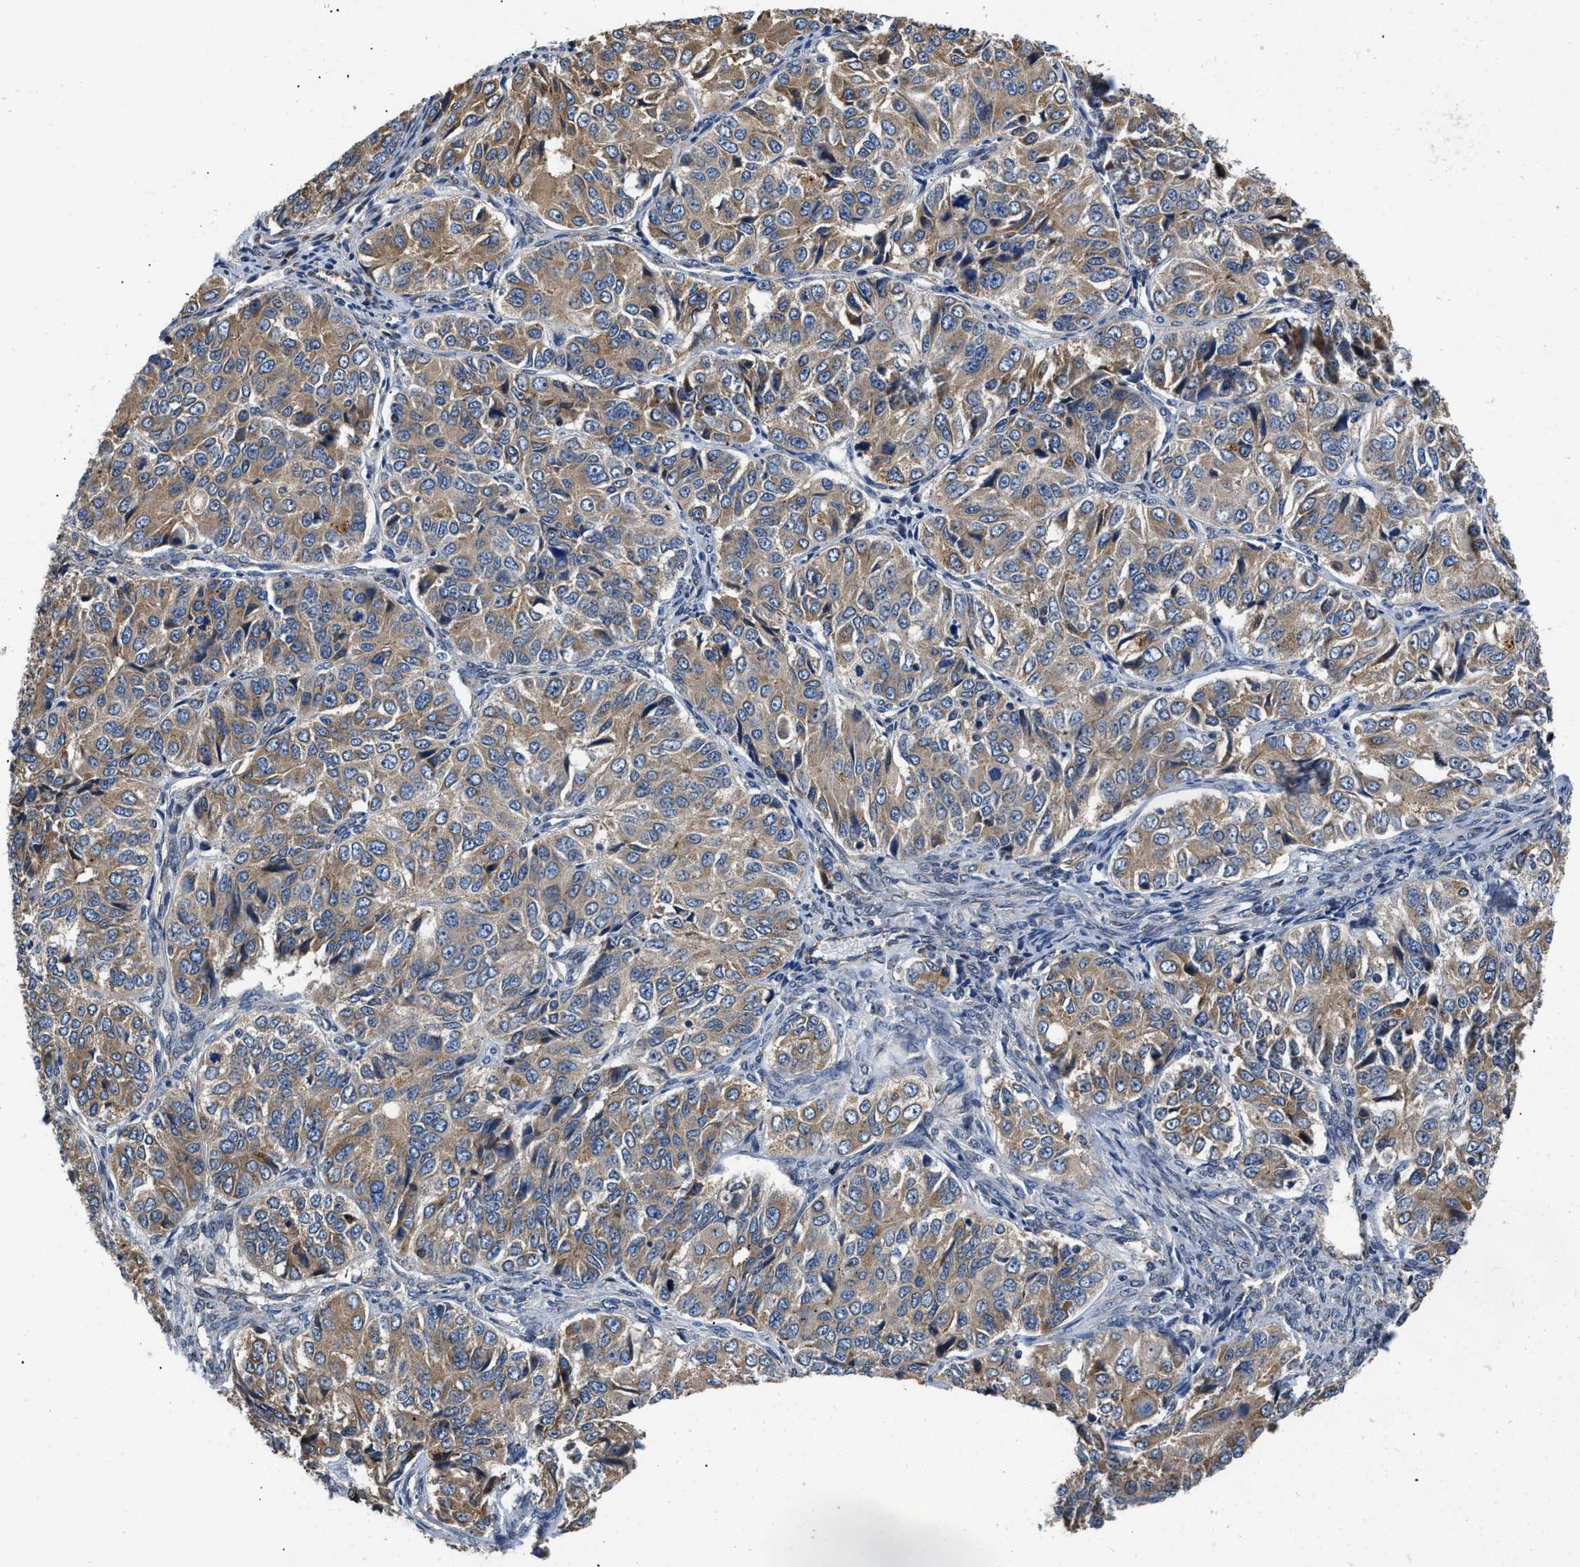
{"staining": {"intensity": "moderate", "quantity": ">75%", "location": "cytoplasmic/membranous"}, "tissue": "ovarian cancer", "cell_type": "Tumor cells", "image_type": "cancer", "snomed": [{"axis": "morphology", "description": "Carcinoma, endometroid"}, {"axis": "topography", "description": "Ovary"}], "caption": "There is medium levels of moderate cytoplasmic/membranous positivity in tumor cells of ovarian endometroid carcinoma, as demonstrated by immunohistochemical staining (brown color).", "gene": "CEP128", "patient": {"sex": "female", "age": 51}}